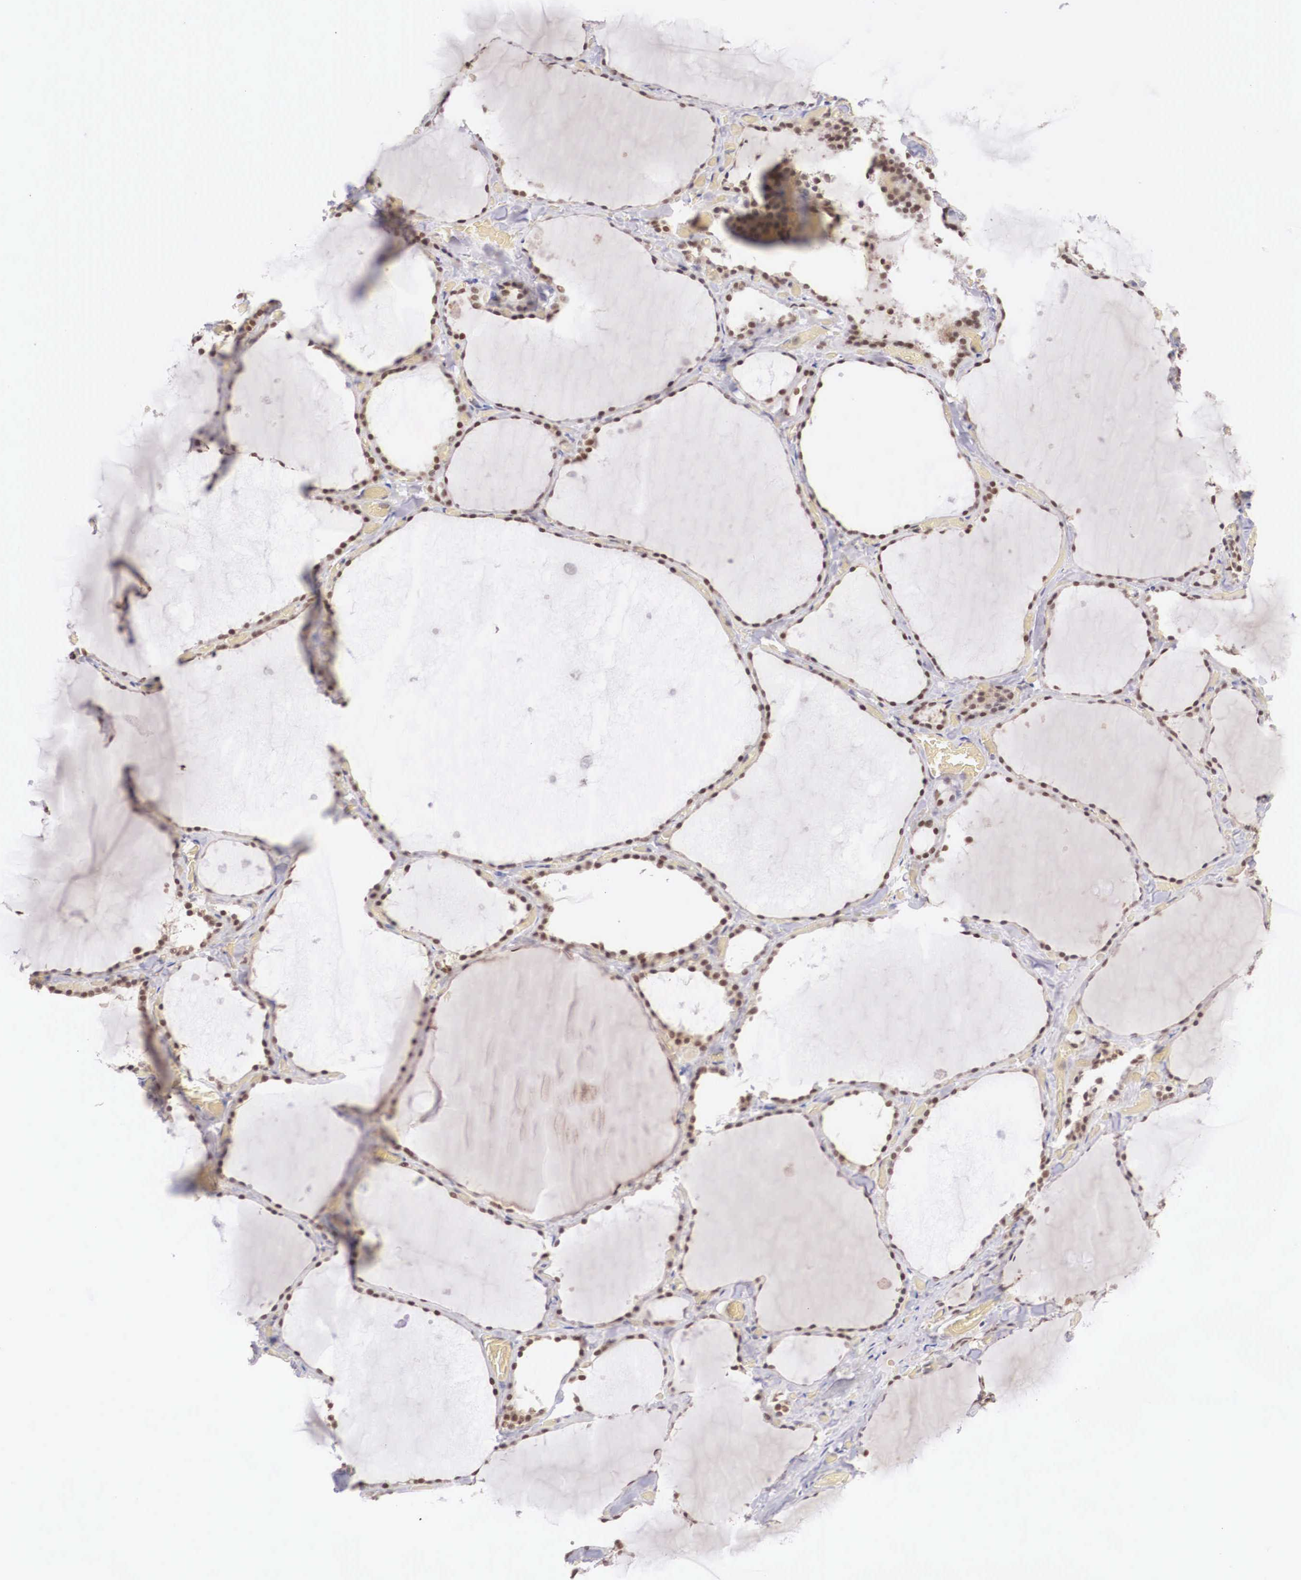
{"staining": {"intensity": "moderate", "quantity": ">75%", "location": "nuclear"}, "tissue": "thyroid gland", "cell_type": "Glandular cells", "image_type": "normal", "snomed": [{"axis": "morphology", "description": "Normal tissue, NOS"}, {"axis": "topography", "description": "Thyroid gland"}], "caption": "This histopathology image reveals immunohistochemistry (IHC) staining of normal human thyroid gland, with medium moderate nuclear staining in about >75% of glandular cells.", "gene": "ZNF275", "patient": {"sex": "male", "age": 34}}